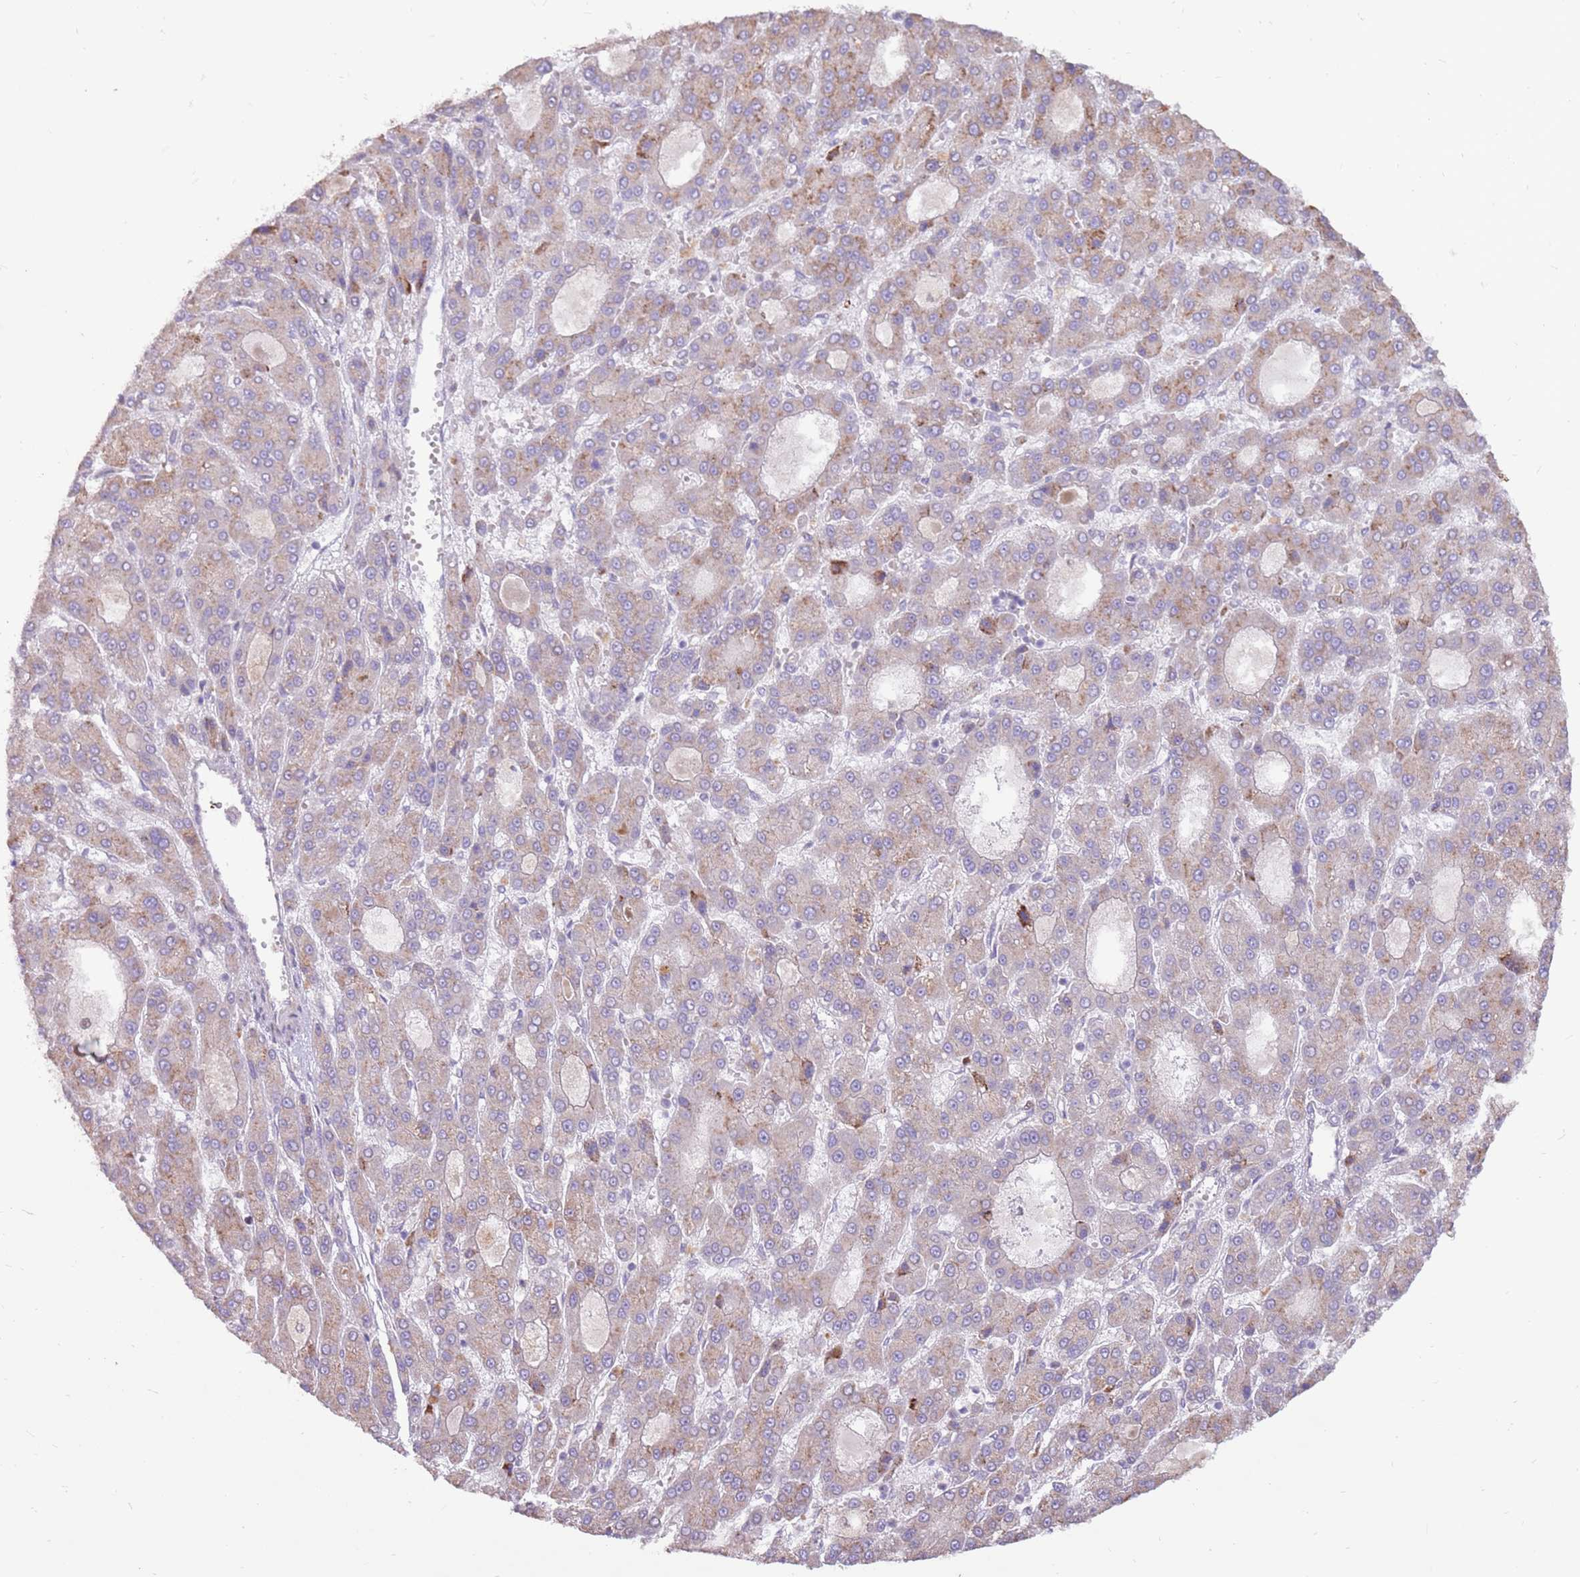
{"staining": {"intensity": "moderate", "quantity": "<25%", "location": "cytoplasmic/membranous"}, "tissue": "liver cancer", "cell_type": "Tumor cells", "image_type": "cancer", "snomed": [{"axis": "morphology", "description": "Carcinoma, Hepatocellular, NOS"}, {"axis": "topography", "description": "Liver"}], "caption": "DAB immunohistochemical staining of human hepatocellular carcinoma (liver) shows moderate cytoplasmic/membranous protein staining in about <25% of tumor cells.", "gene": "LGI4", "patient": {"sex": "male", "age": 70}}